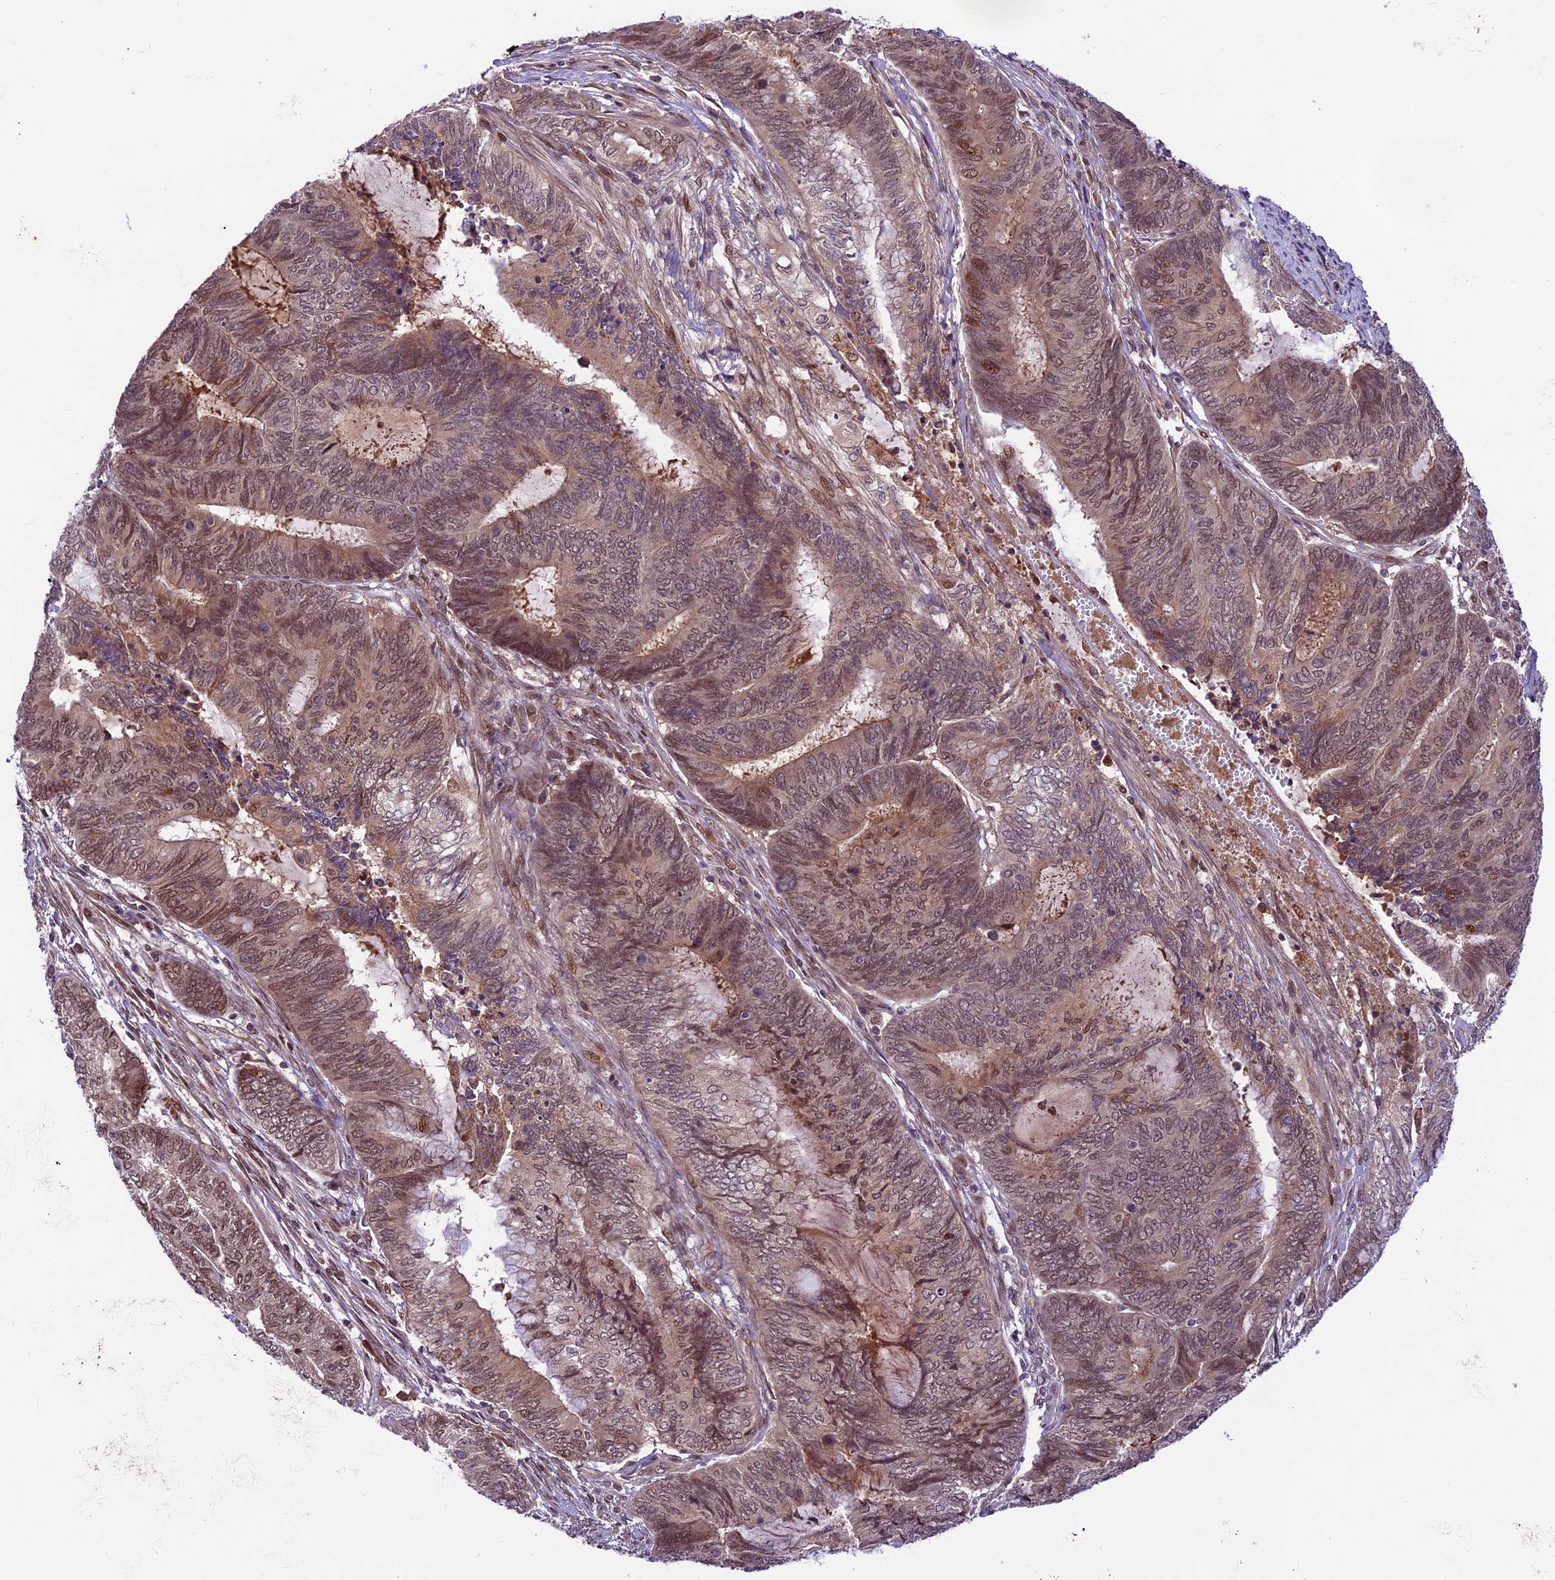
{"staining": {"intensity": "moderate", "quantity": ">75%", "location": "nuclear"}, "tissue": "endometrial cancer", "cell_type": "Tumor cells", "image_type": "cancer", "snomed": [{"axis": "morphology", "description": "Adenocarcinoma, NOS"}, {"axis": "topography", "description": "Uterus"}, {"axis": "topography", "description": "Endometrium"}], "caption": "Endometrial cancer (adenocarcinoma) tissue shows moderate nuclear expression in about >75% of tumor cells", "gene": "NEK8", "patient": {"sex": "female", "age": 70}}